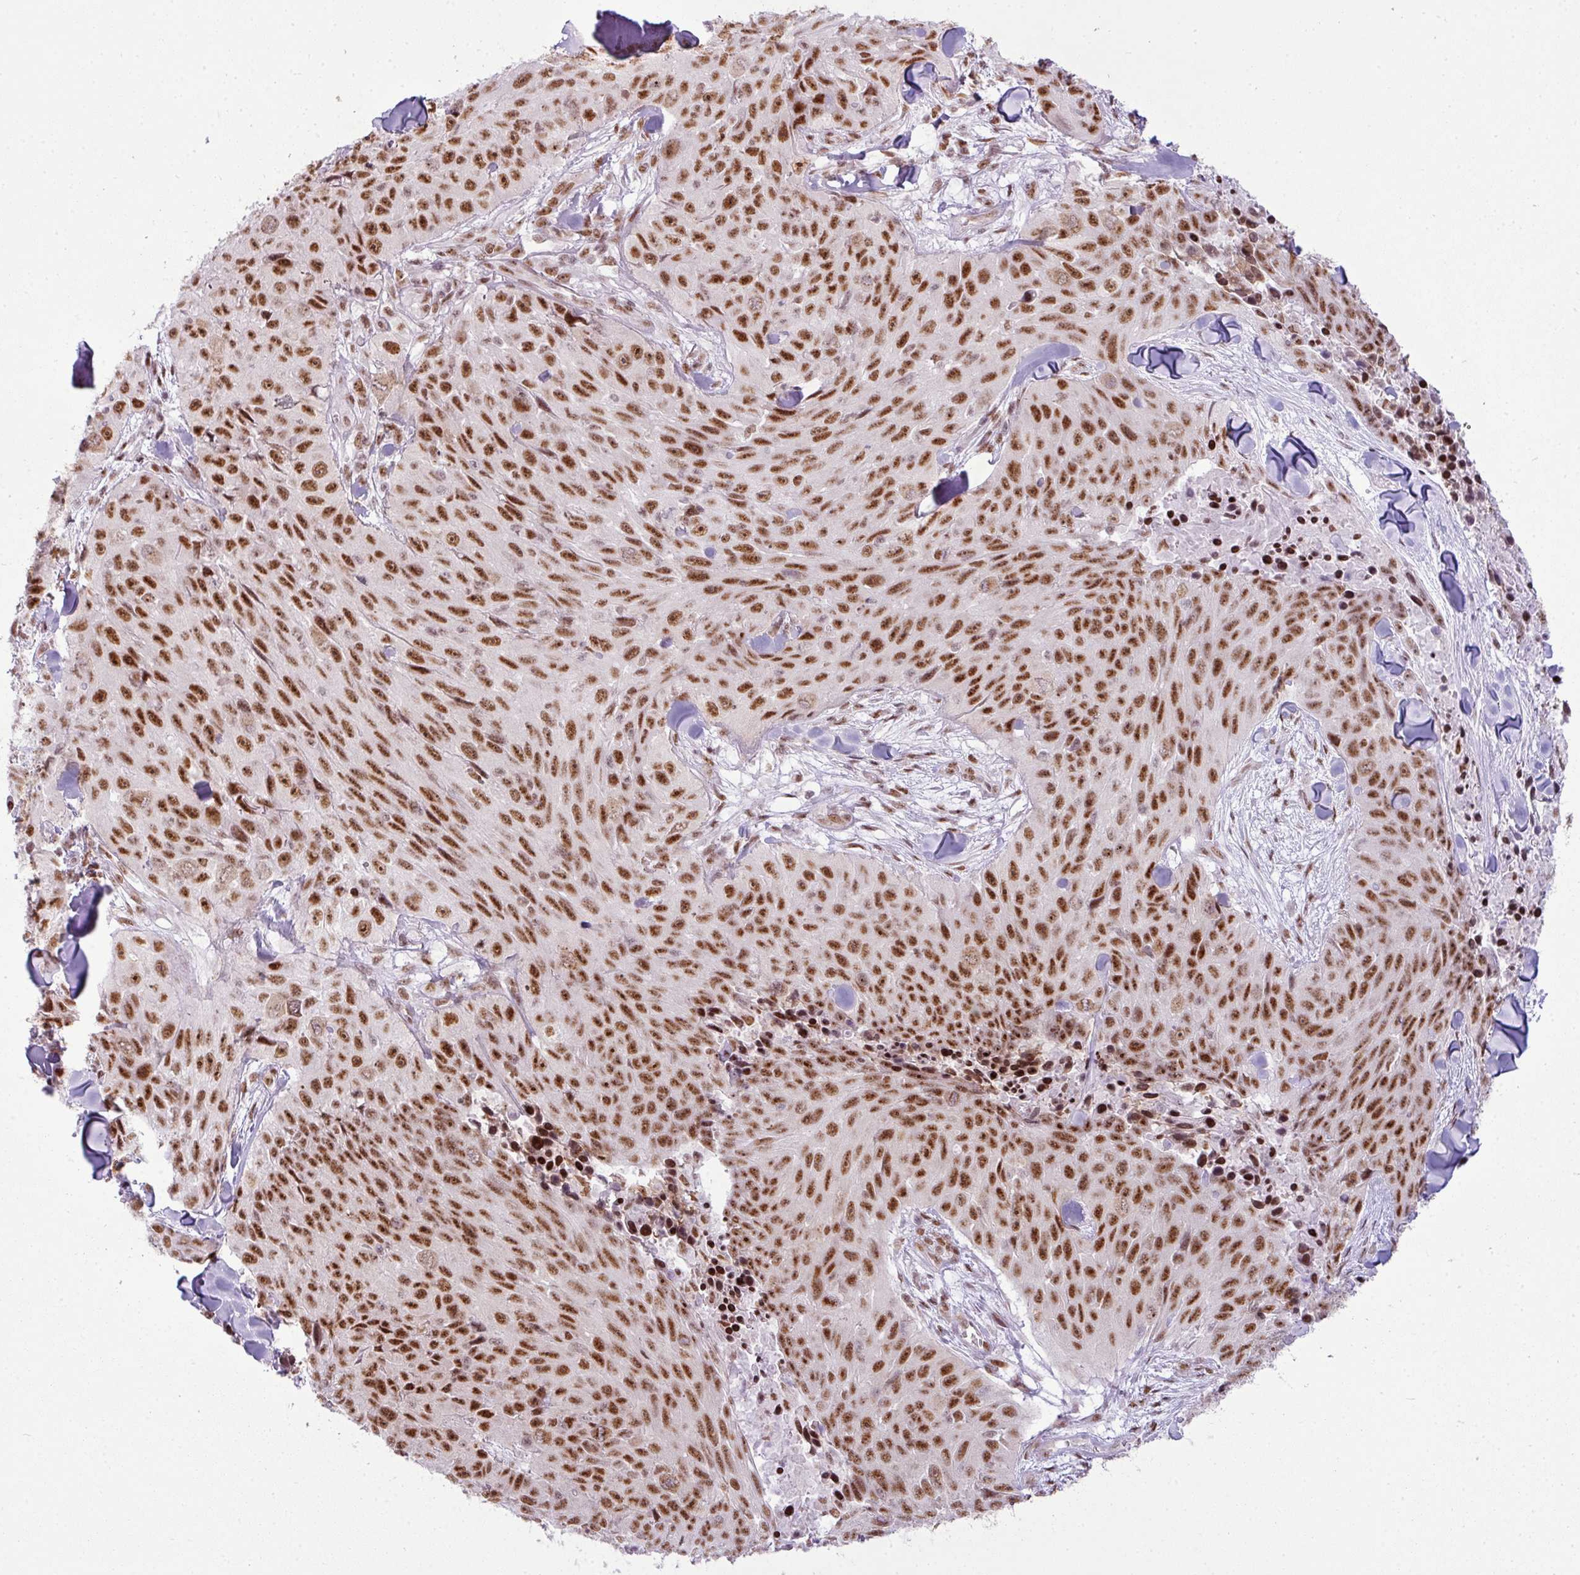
{"staining": {"intensity": "strong", "quantity": ">75%", "location": "nuclear"}, "tissue": "skin cancer", "cell_type": "Tumor cells", "image_type": "cancer", "snomed": [{"axis": "morphology", "description": "Squamous cell carcinoma, NOS"}, {"axis": "topography", "description": "Skin"}], "caption": "This image reveals immunohistochemistry (IHC) staining of human skin squamous cell carcinoma, with high strong nuclear staining in approximately >75% of tumor cells.", "gene": "ARL6IP4", "patient": {"sex": "female", "age": 87}}